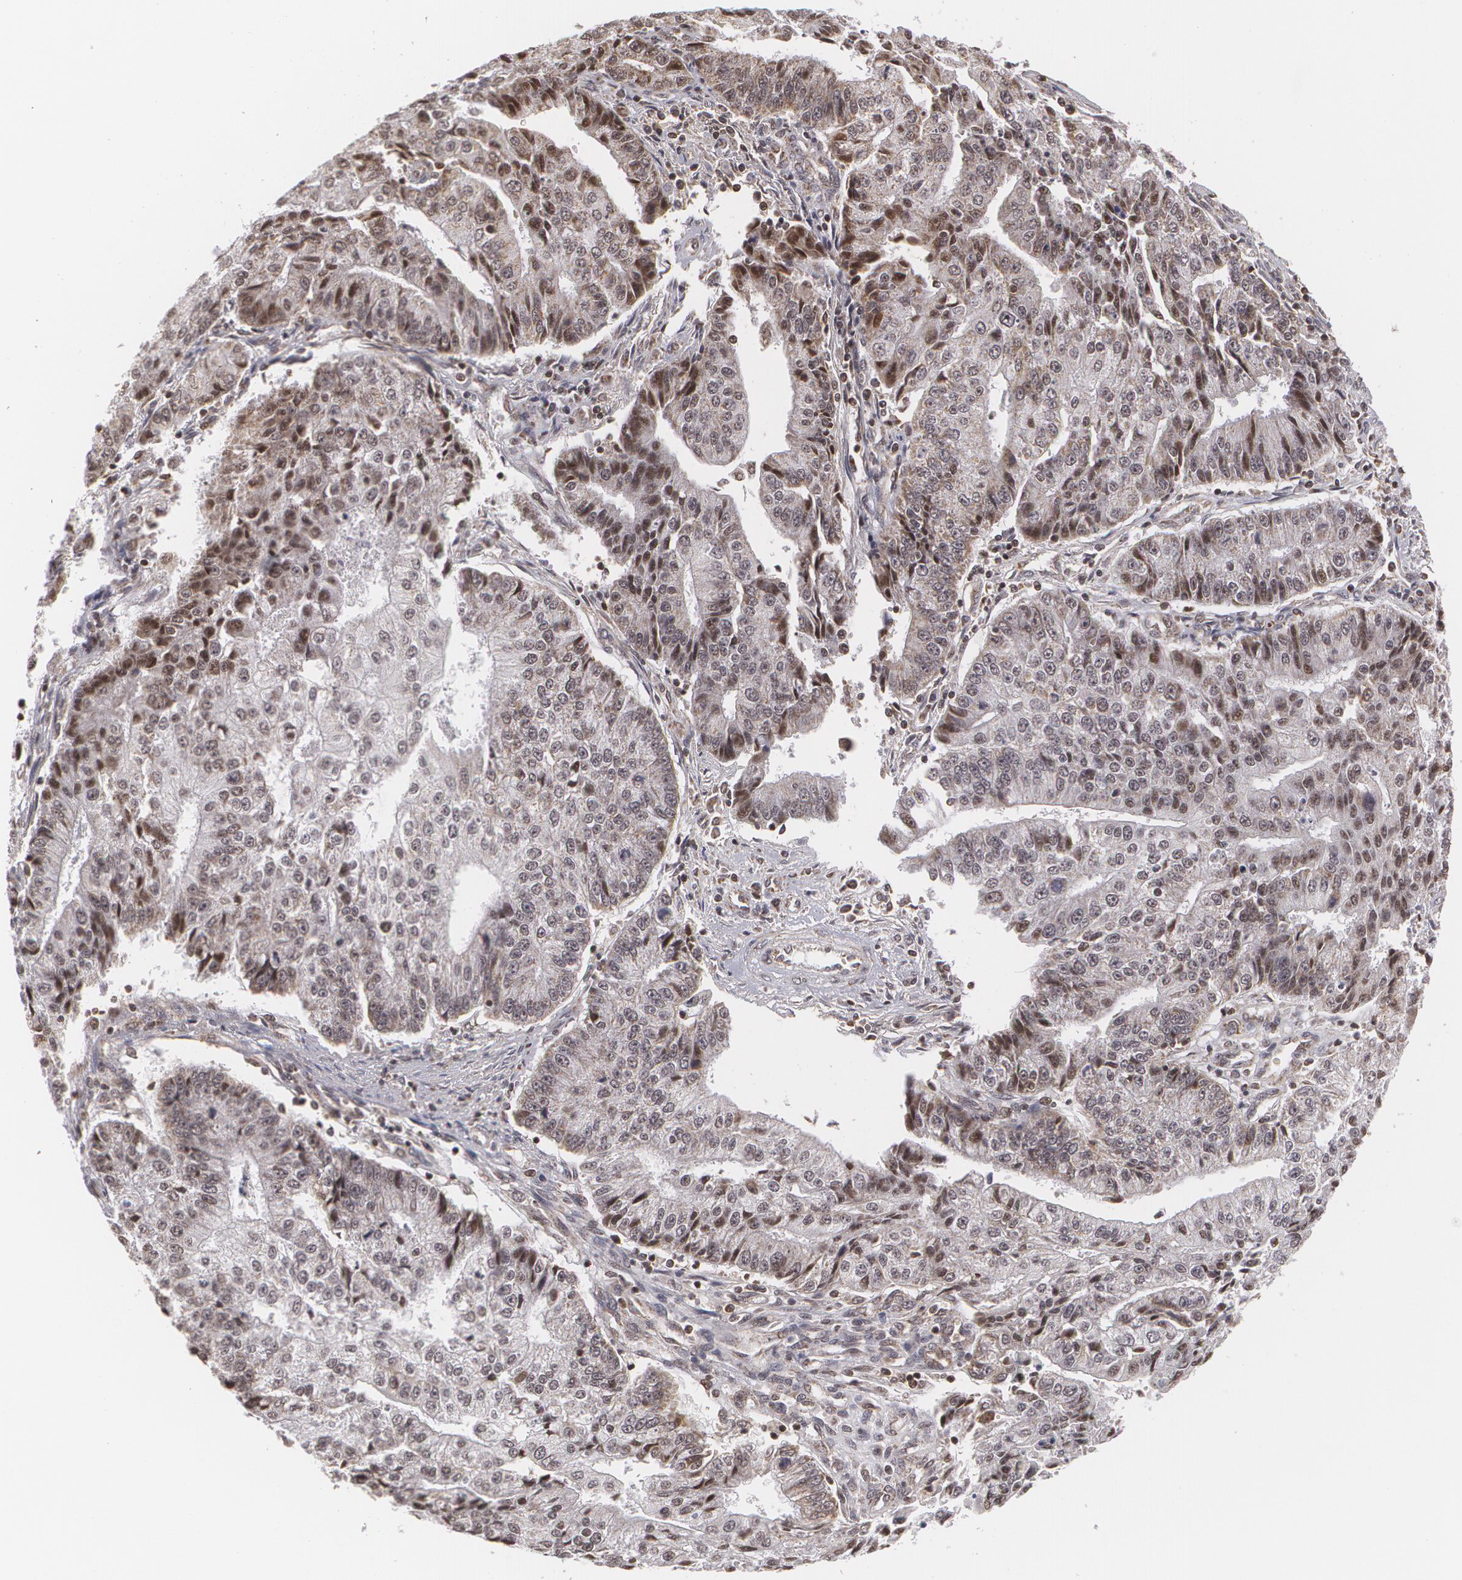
{"staining": {"intensity": "weak", "quantity": "<25%", "location": "nuclear"}, "tissue": "endometrial cancer", "cell_type": "Tumor cells", "image_type": "cancer", "snomed": [{"axis": "morphology", "description": "Adenocarcinoma, NOS"}, {"axis": "topography", "description": "Endometrium"}], "caption": "Human endometrial adenocarcinoma stained for a protein using immunohistochemistry (IHC) demonstrates no positivity in tumor cells.", "gene": "MXD1", "patient": {"sex": "female", "age": 75}}